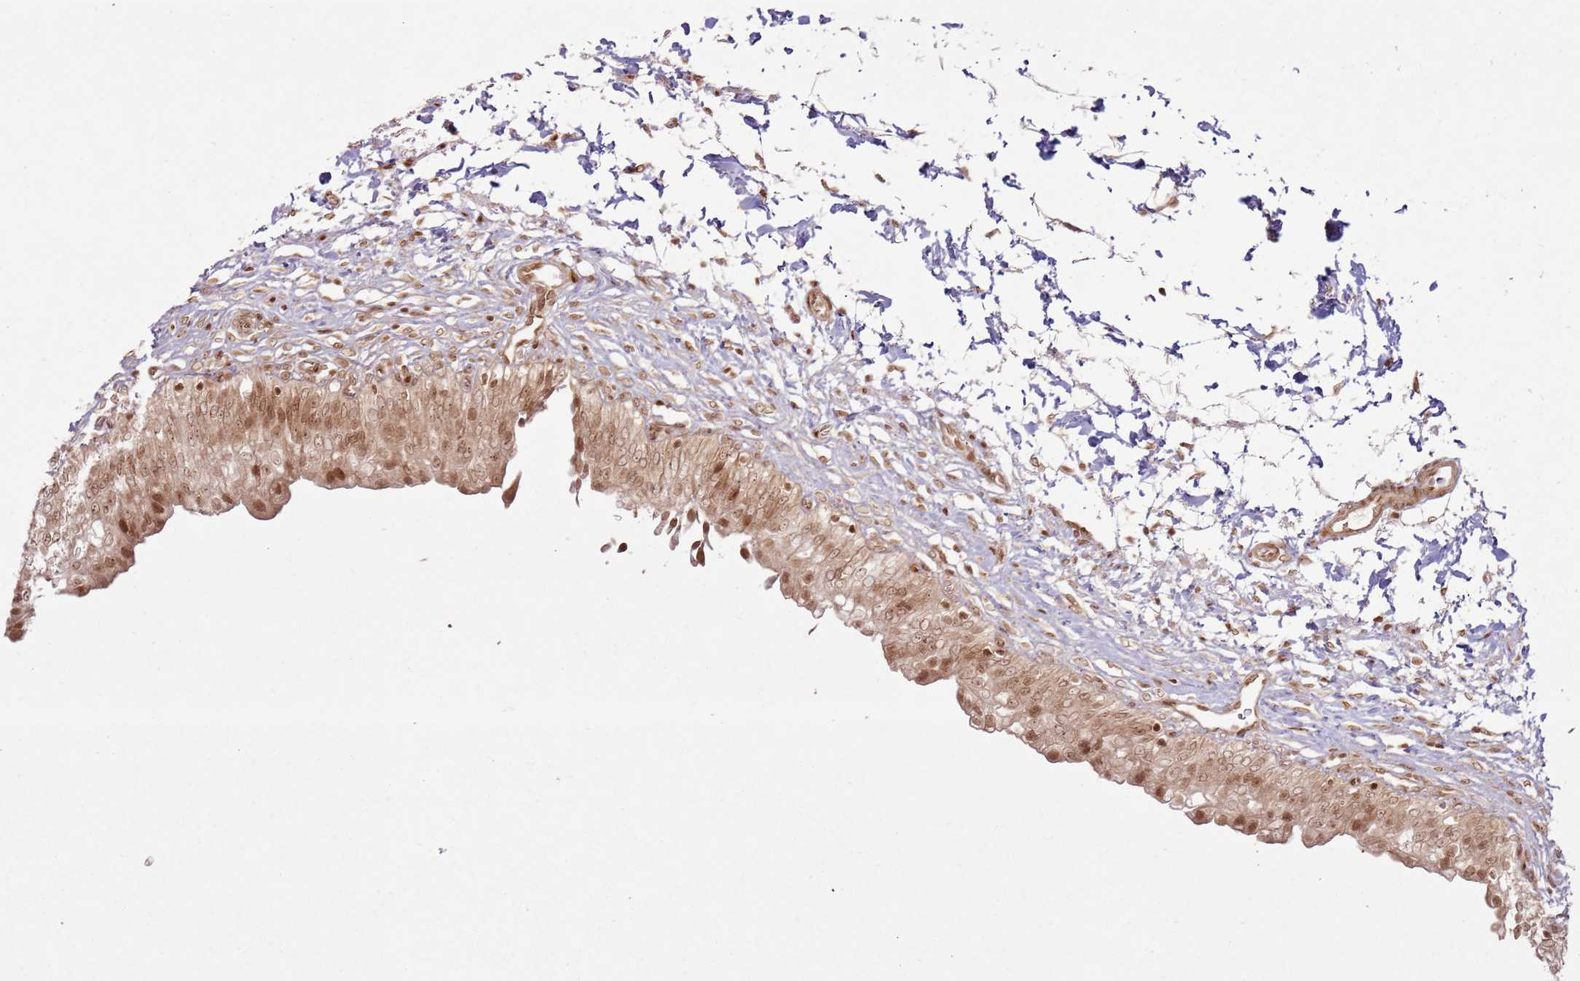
{"staining": {"intensity": "moderate", "quantity": ">75%", "location": "cytoplasmic/membranous,nuclear"}, "tissue": "urinary bladder", "cell_type": "Urothelial cells", "image_type": "normal", "snomed": [{"axis": "morphology", "description": "Normal tissue, NOS"}, {"axis": "topography", "description": "Urinary bladder"}], "caption": "A photomicrograph of urinary bladder stained for a protein displays moderate cytoplasmic/membranous,nuclear brown staining in urothelial cells.", "gene": "KLHL36", "patient": {"sex": "male", "age": 55}}